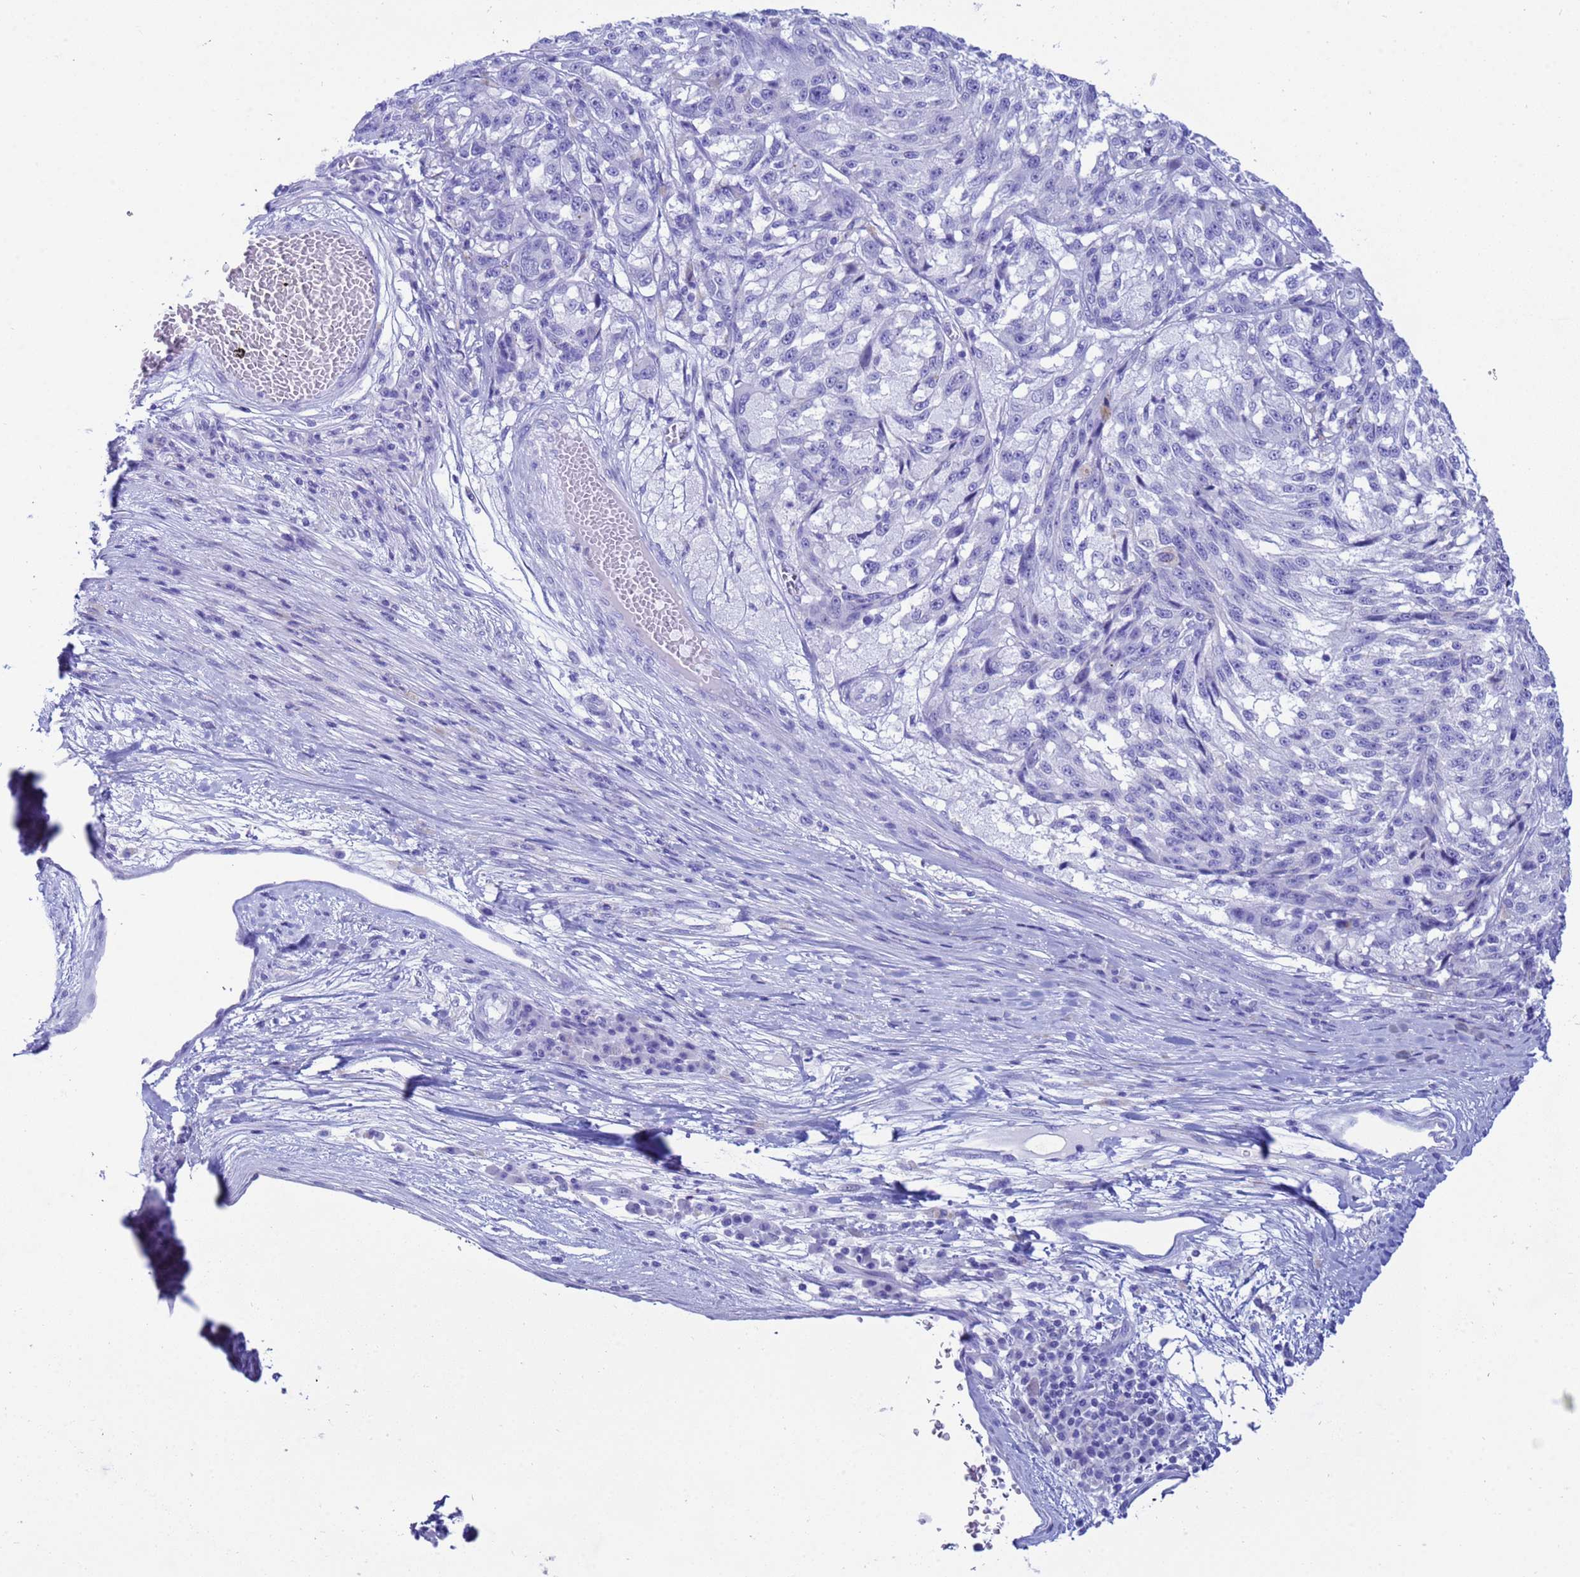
{"staining": {"intensity": "negative", "quantity": "none", "location": "none"}, "tissue": "melanoma", "cell_type": "Tumor cells", "image_type": "cancer", "snomed": [{"axis": "morphology", "description": "Malignant melanoma, NOS"}, {"axis": "topography", "description": "Skin"}], "caption": "An image of human melanoma is negative for staining in tumor cells.", "gene": "AKR1C2", "patient": {"sex": "male", "age": 53}}